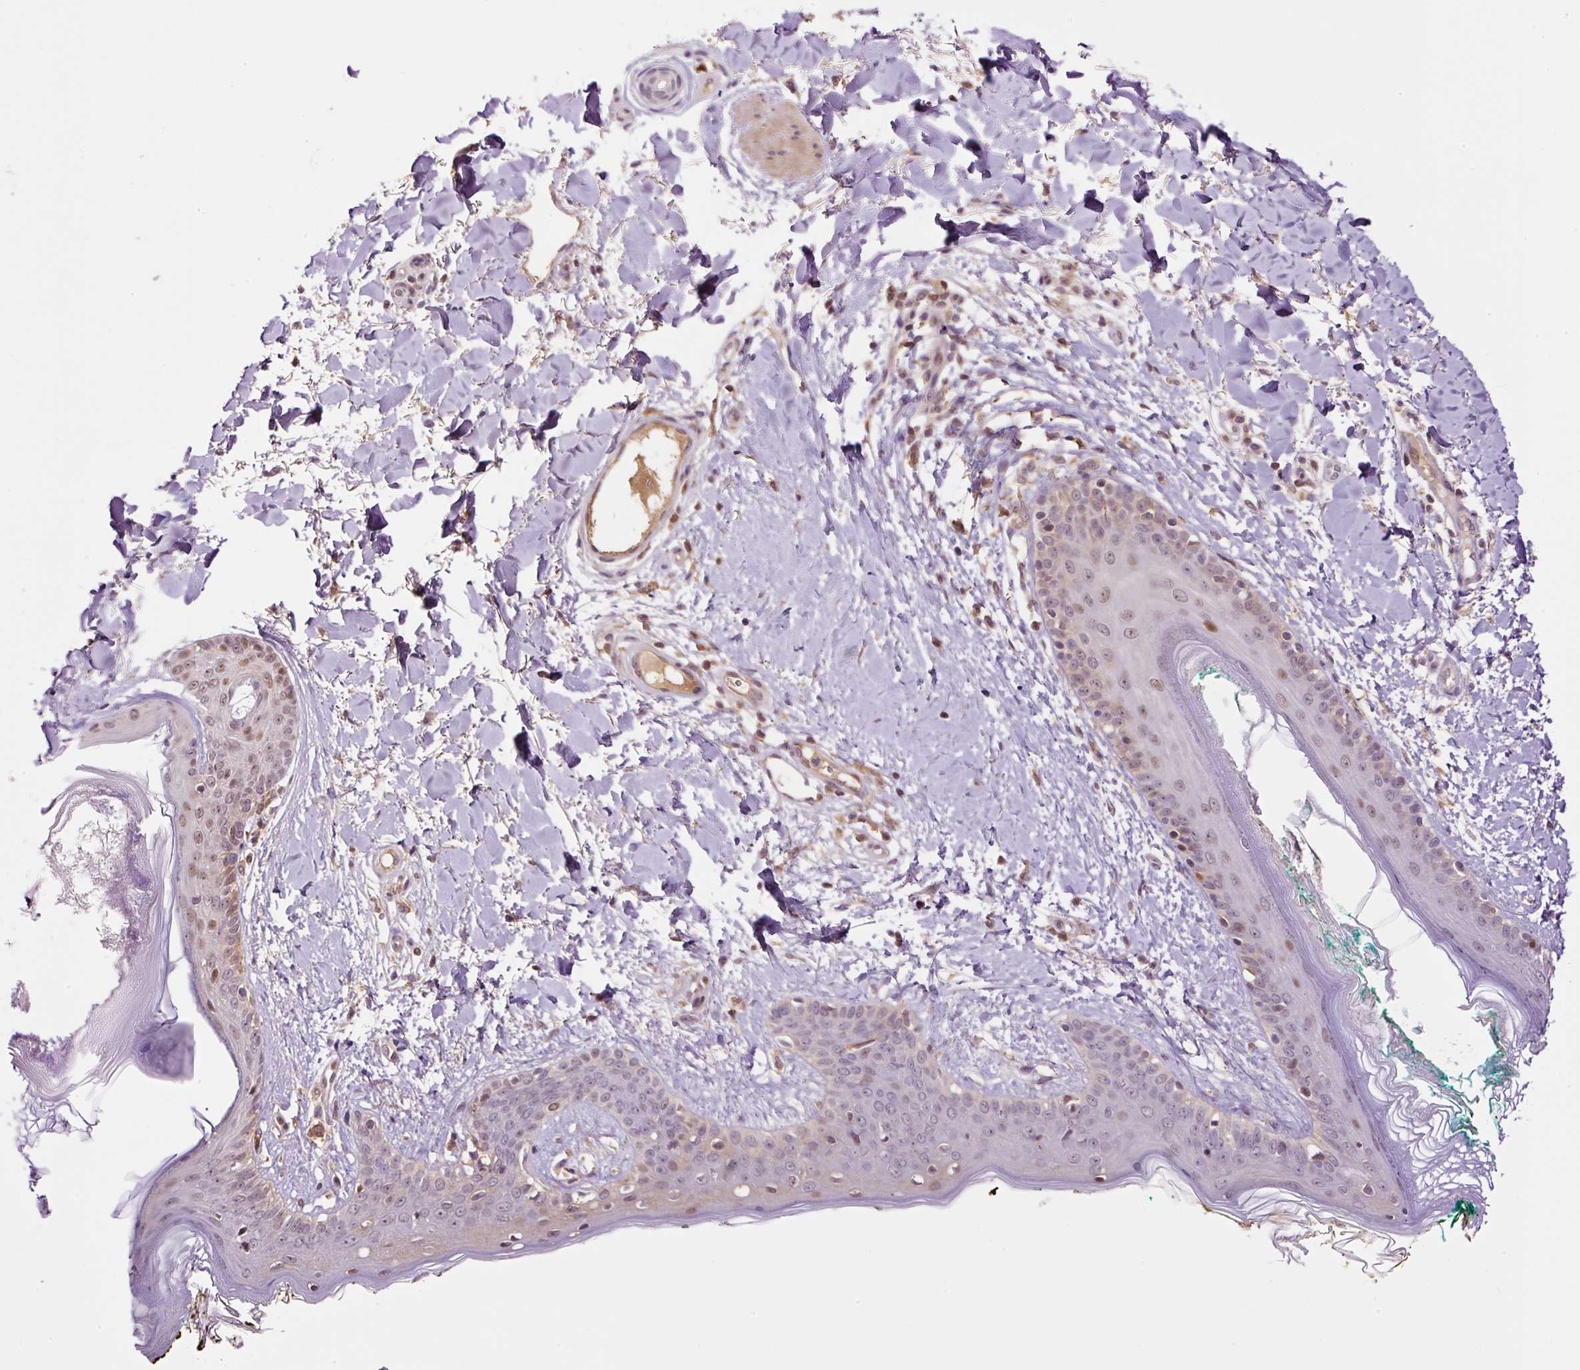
{"staining": {"intensity": "negative", "quantity": "none", "location": "none"}, "tissue": "skin", "cell_type": "Fibroblasts", "image_type": "normal", "snomed": [{"axis": "morphology", "description": "Normal tissue, NOS"}, {"axis": "topography", "description": "Skin"}], "caption": "IHC photomicrograph of normal human skin stained for a protein (brown), which shows no staining in fibroblasts. (DAB immunohistochemistry with hematoxylin counter stain).", "gene": "DPPA4", "patient": {"sex": "female", "age": 34}}